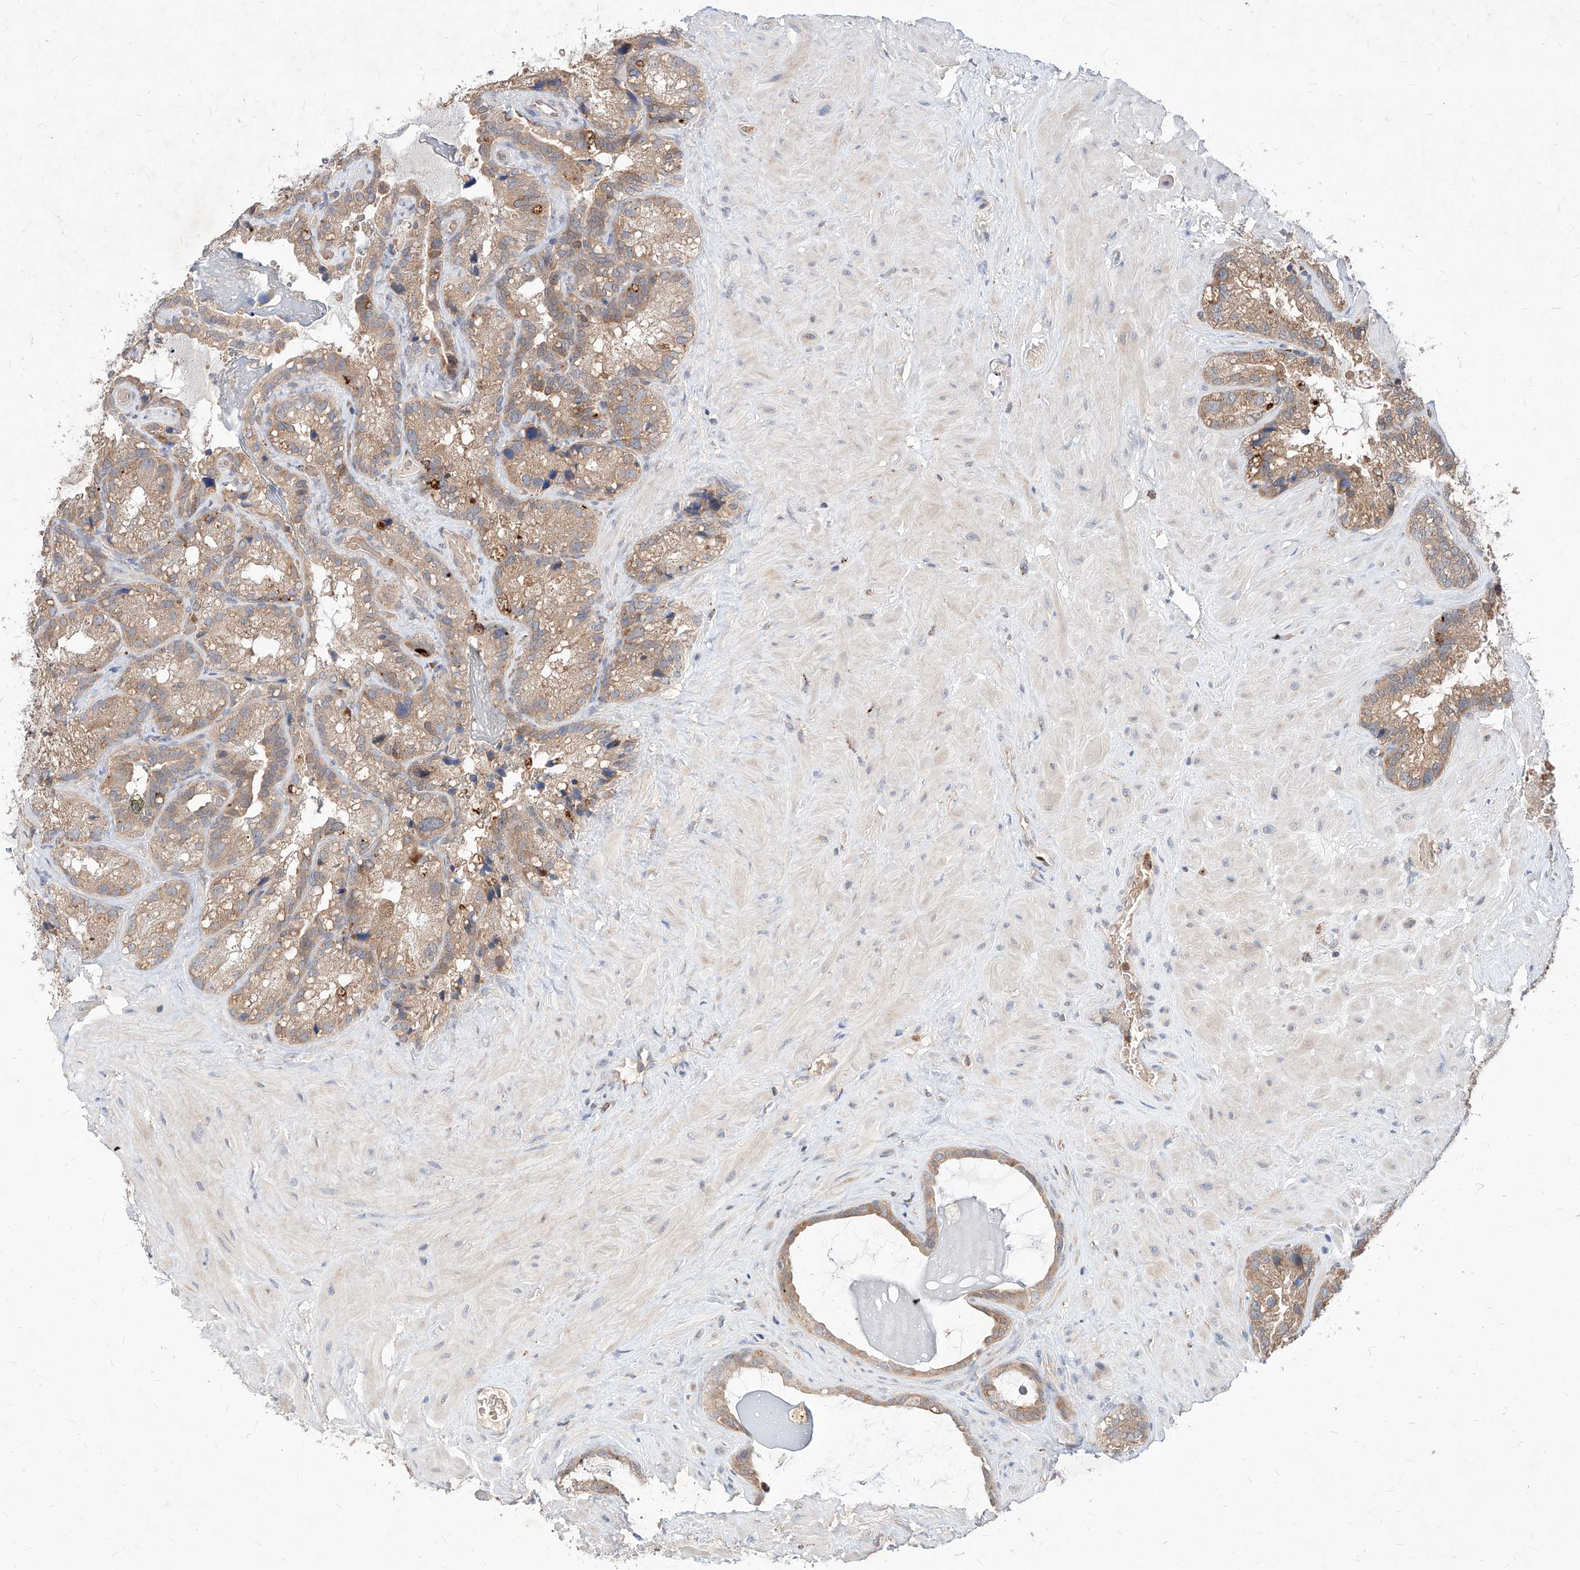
{"staining": {"intensity": "weak", "quantity": ">75%", "location": "cytoplasmic/membranous"}, "tissue": "seminal vesicle", "cell_type": "Glandular cells", "image_type": "normal", "snomed": [{"axis": "morphology", "description": "Normal tissue, NOS"}, {"axis": "topography", "description": "Prostate"}, {"axis": "topography", "description": "Seminal veicle"}], "caption": "Immunohistochemical staining of unremarkable human seminal vesicle shows low levels of weak cytoplasmic/membranous expression in approximately >75% of glandular cells. Nuclei are stained in blue.", "gene": "TSNAX", "patient": {"sex": "male", "age": 68}}